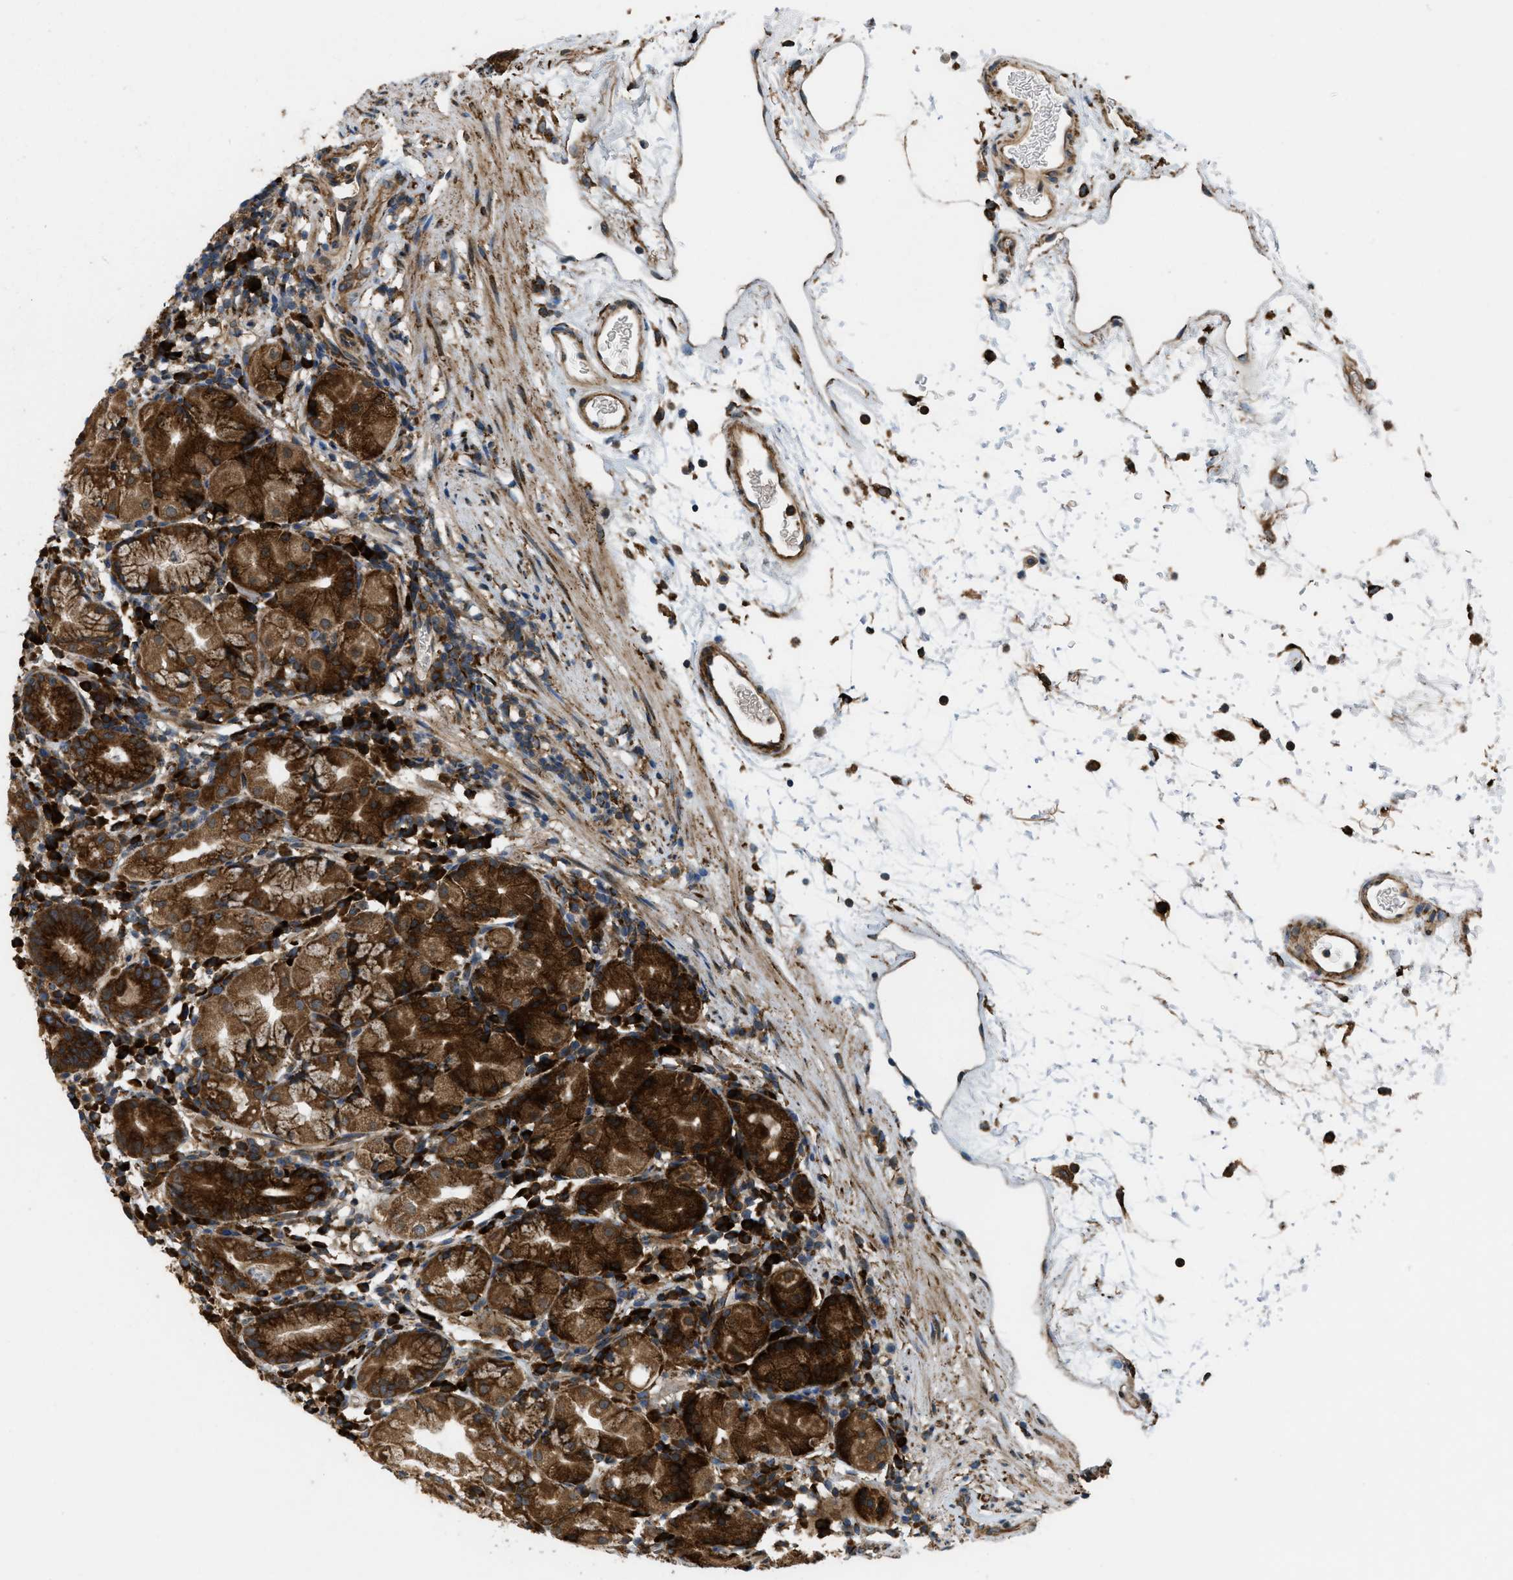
{"staining": {"intensity": "strong", "quantity": ">75%", "location": "cytoplasmic/membranous"}, "tissue": "stomach", "cell_type": "Glandular cells", "image_type": "normal", "snomed": [{"axis": "morphology", "description": "Normal tissue, NOS"}, {"axis": "topography", "description": "Stomach"}, {"axis": "topography", "description": "Stomach, lower"}], "caption": "Glandular cells reveal high levels of strong cytoplasmic/membranous expression in about >75% of cells in unremarkable stomach.", "gene": "PCDH18", "patient": {"sex": "female", "age": 75}}